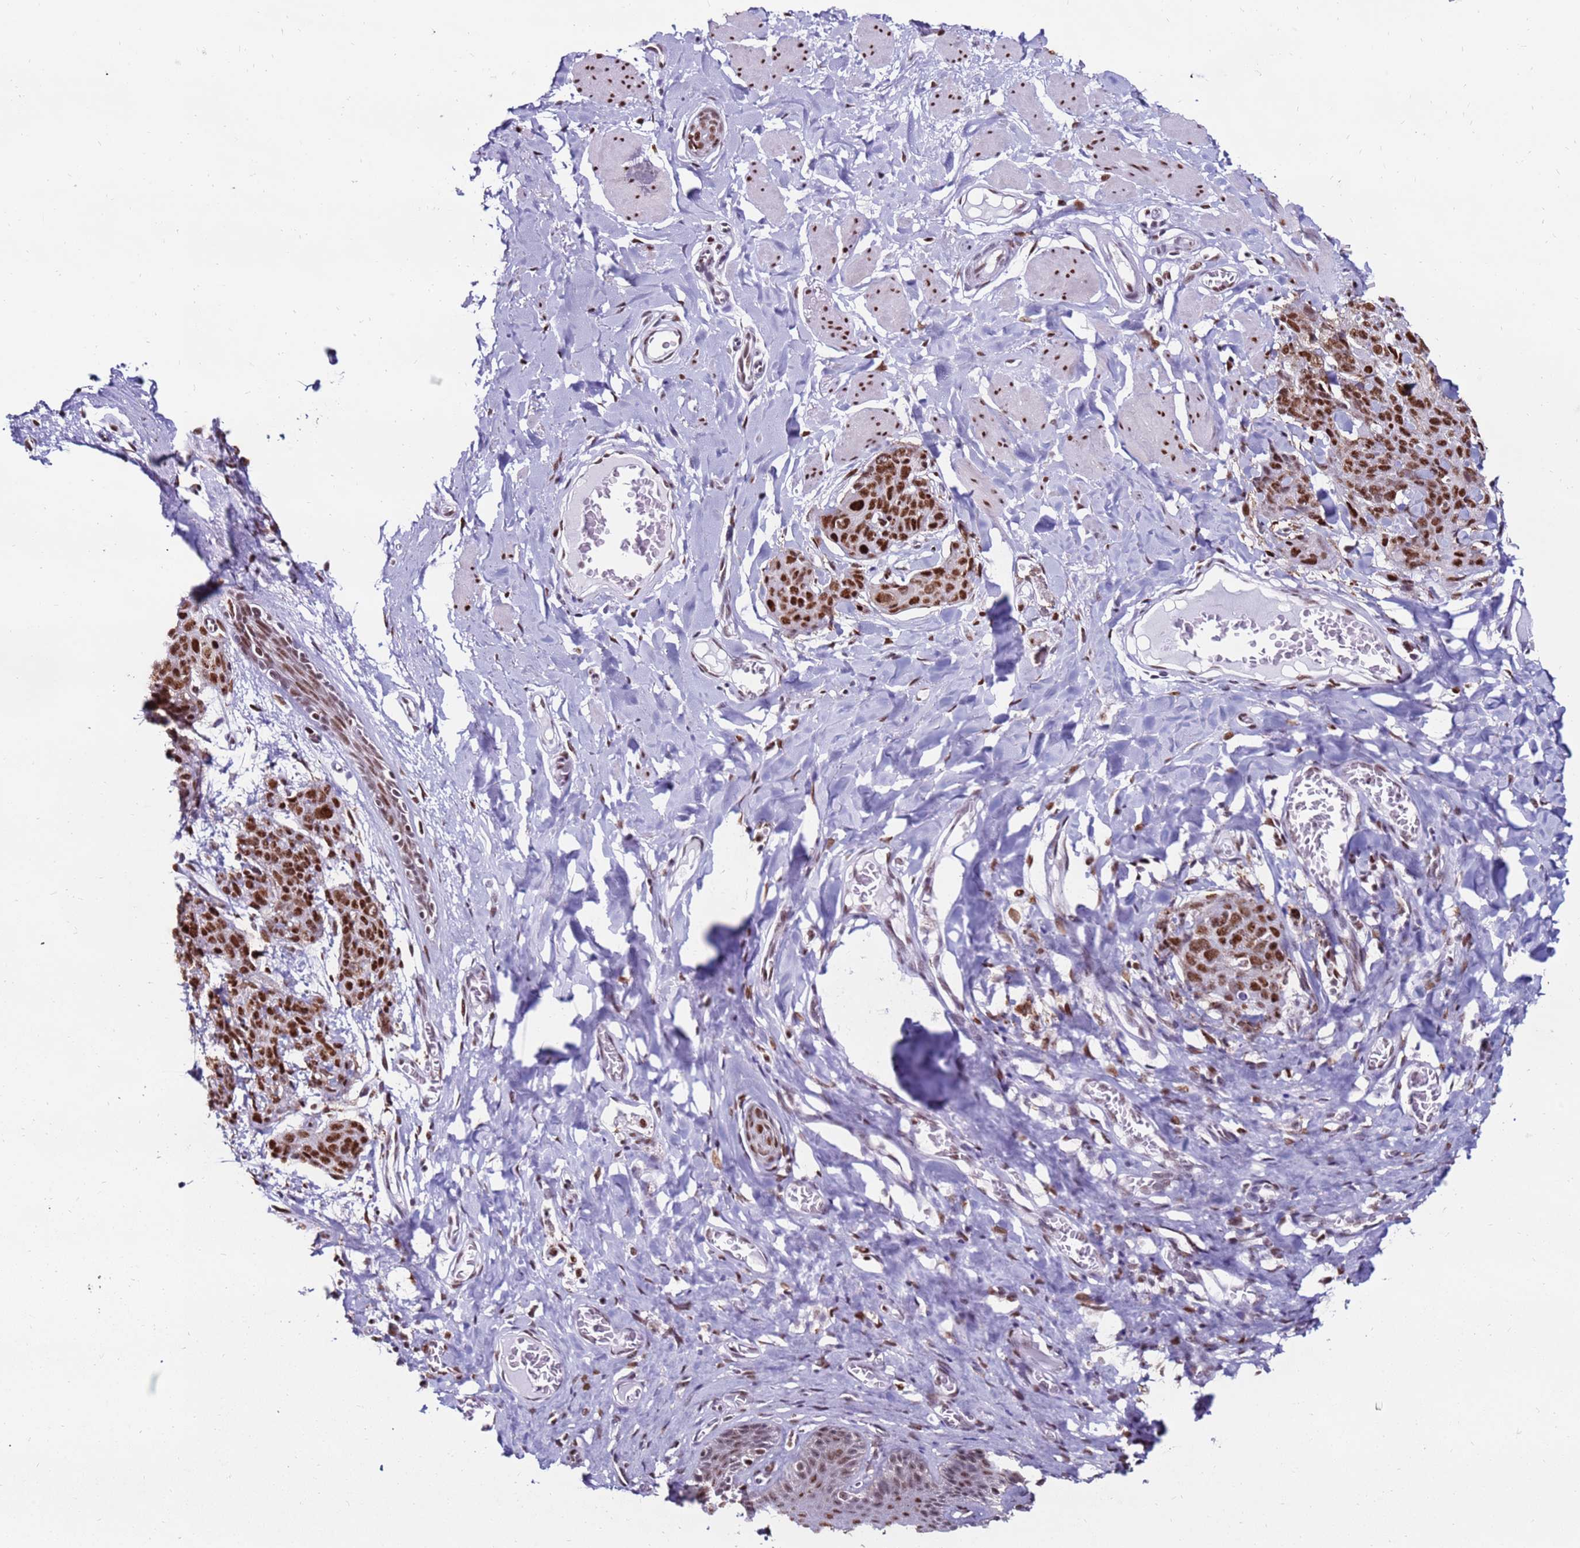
{"staining": {"intensity": "strong", "quantity": ">75%", "location": "nuclear"}, "tissue": "skin cancer", "cell_type": "Tumor cells", "image_type": "cancer", "snomed": [{"axis": "morphology", "description": "Squamous cell carcinoma, NOS"}, {"axis": "topography", "description": "Skin"}, {"axis": "topography", "description": "Vulva"}], "caption": "A brown stain highlights strong nuclear expression of a protein in squamous cell carcinoma (skin) tumor cells.", "gene": "KPNA4", "patient": {"sex": "female", "age": 85}}